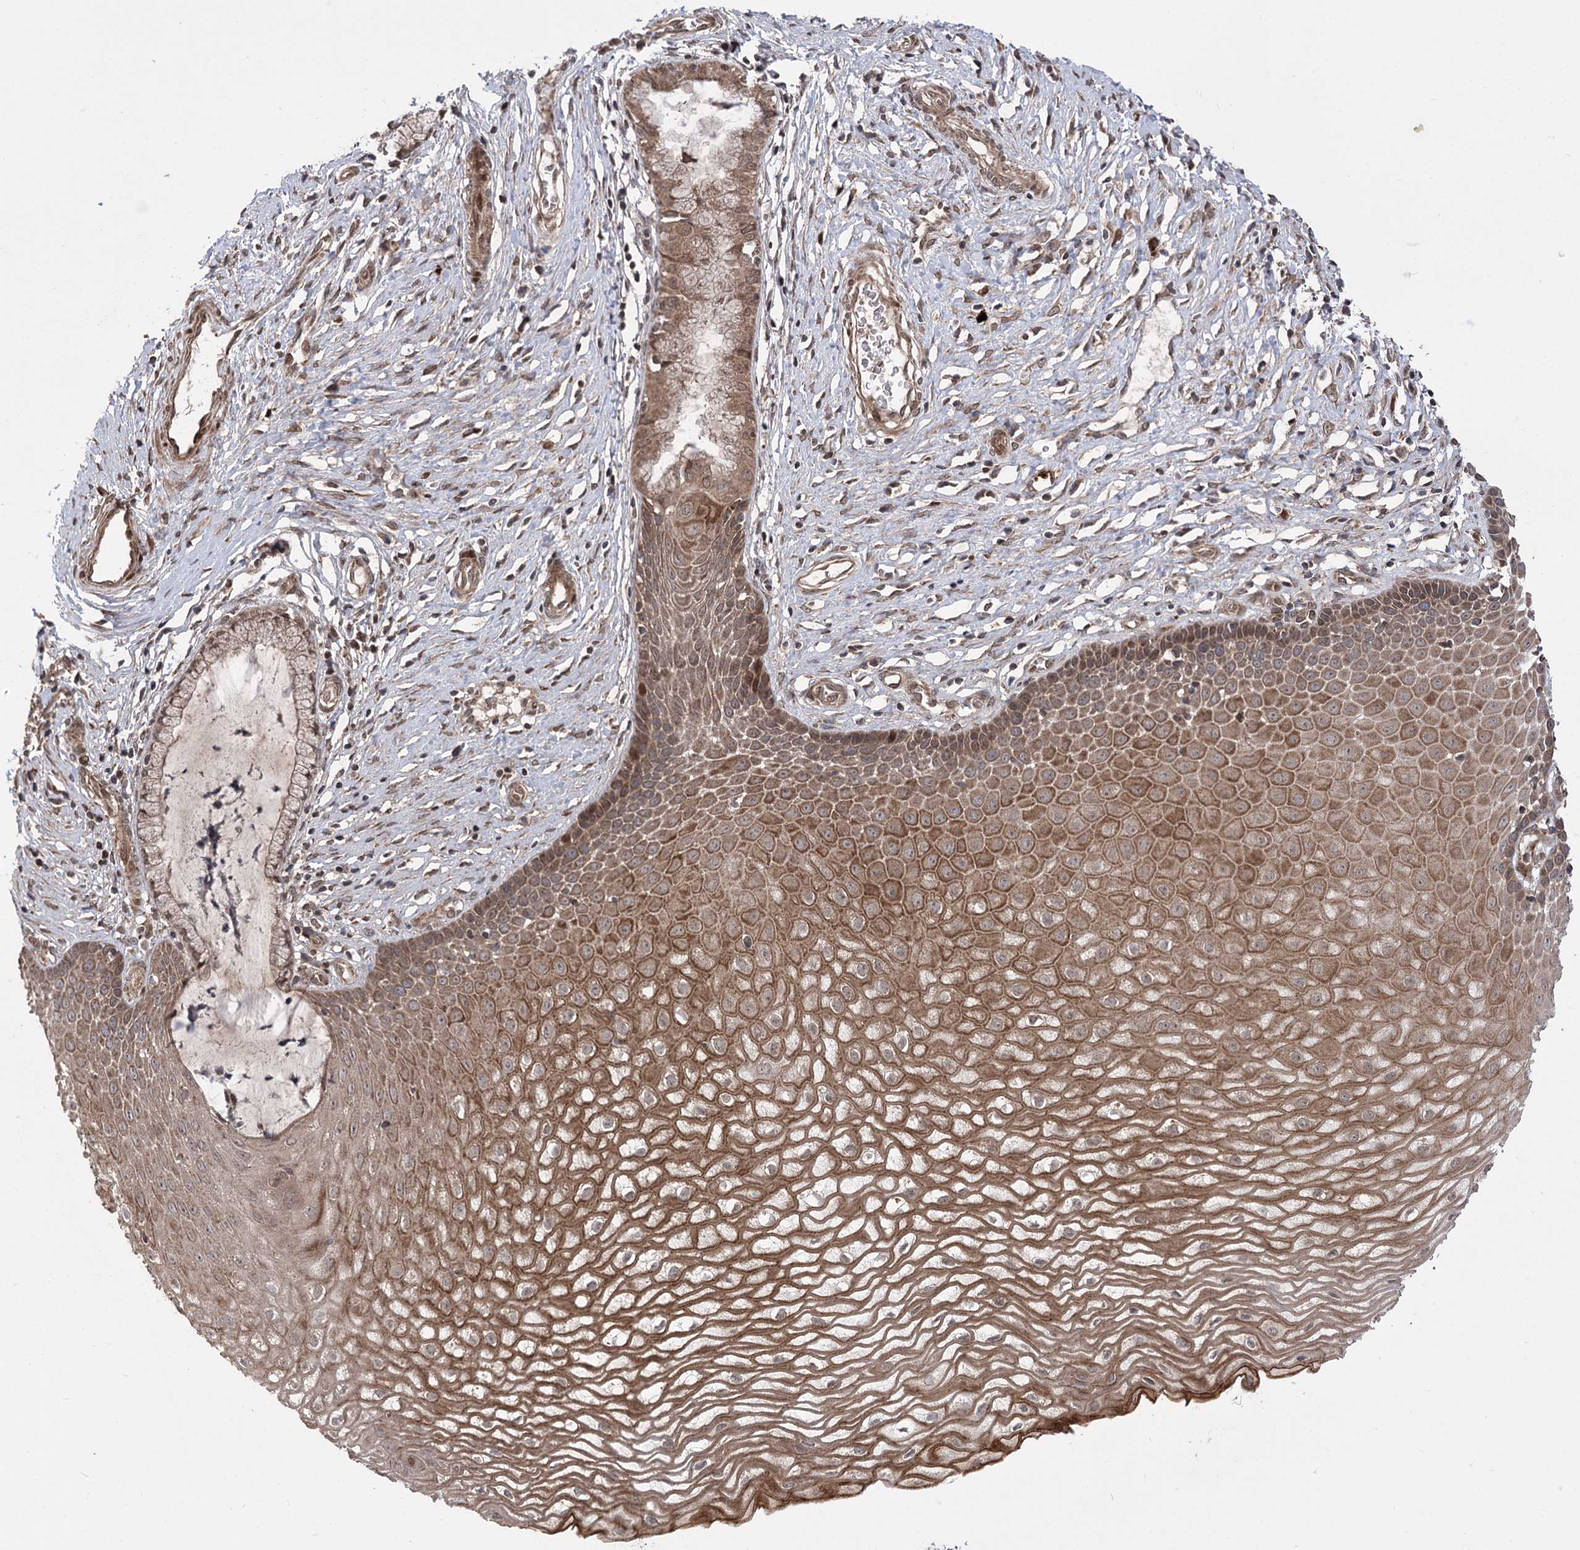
{"staining": {"intensity": "moderate", "quantity": ">75%", "location": "nuclear"}, "tissue": "cervix", "cell_type": "Glandular cells", "image_type": "normal", "snomed": [{"axis": "morphology", "description": "Normal tissue, NOS"}, {"axis": "topography", "description": "Cervix"}], "caption": "DAB immunohistochemical staining of benign cervix reveals moderate nuclear protein positivity in about >75% of glandular cells.", "gene": "TENM2", "patient": {"sex": "female", "age": 55}}